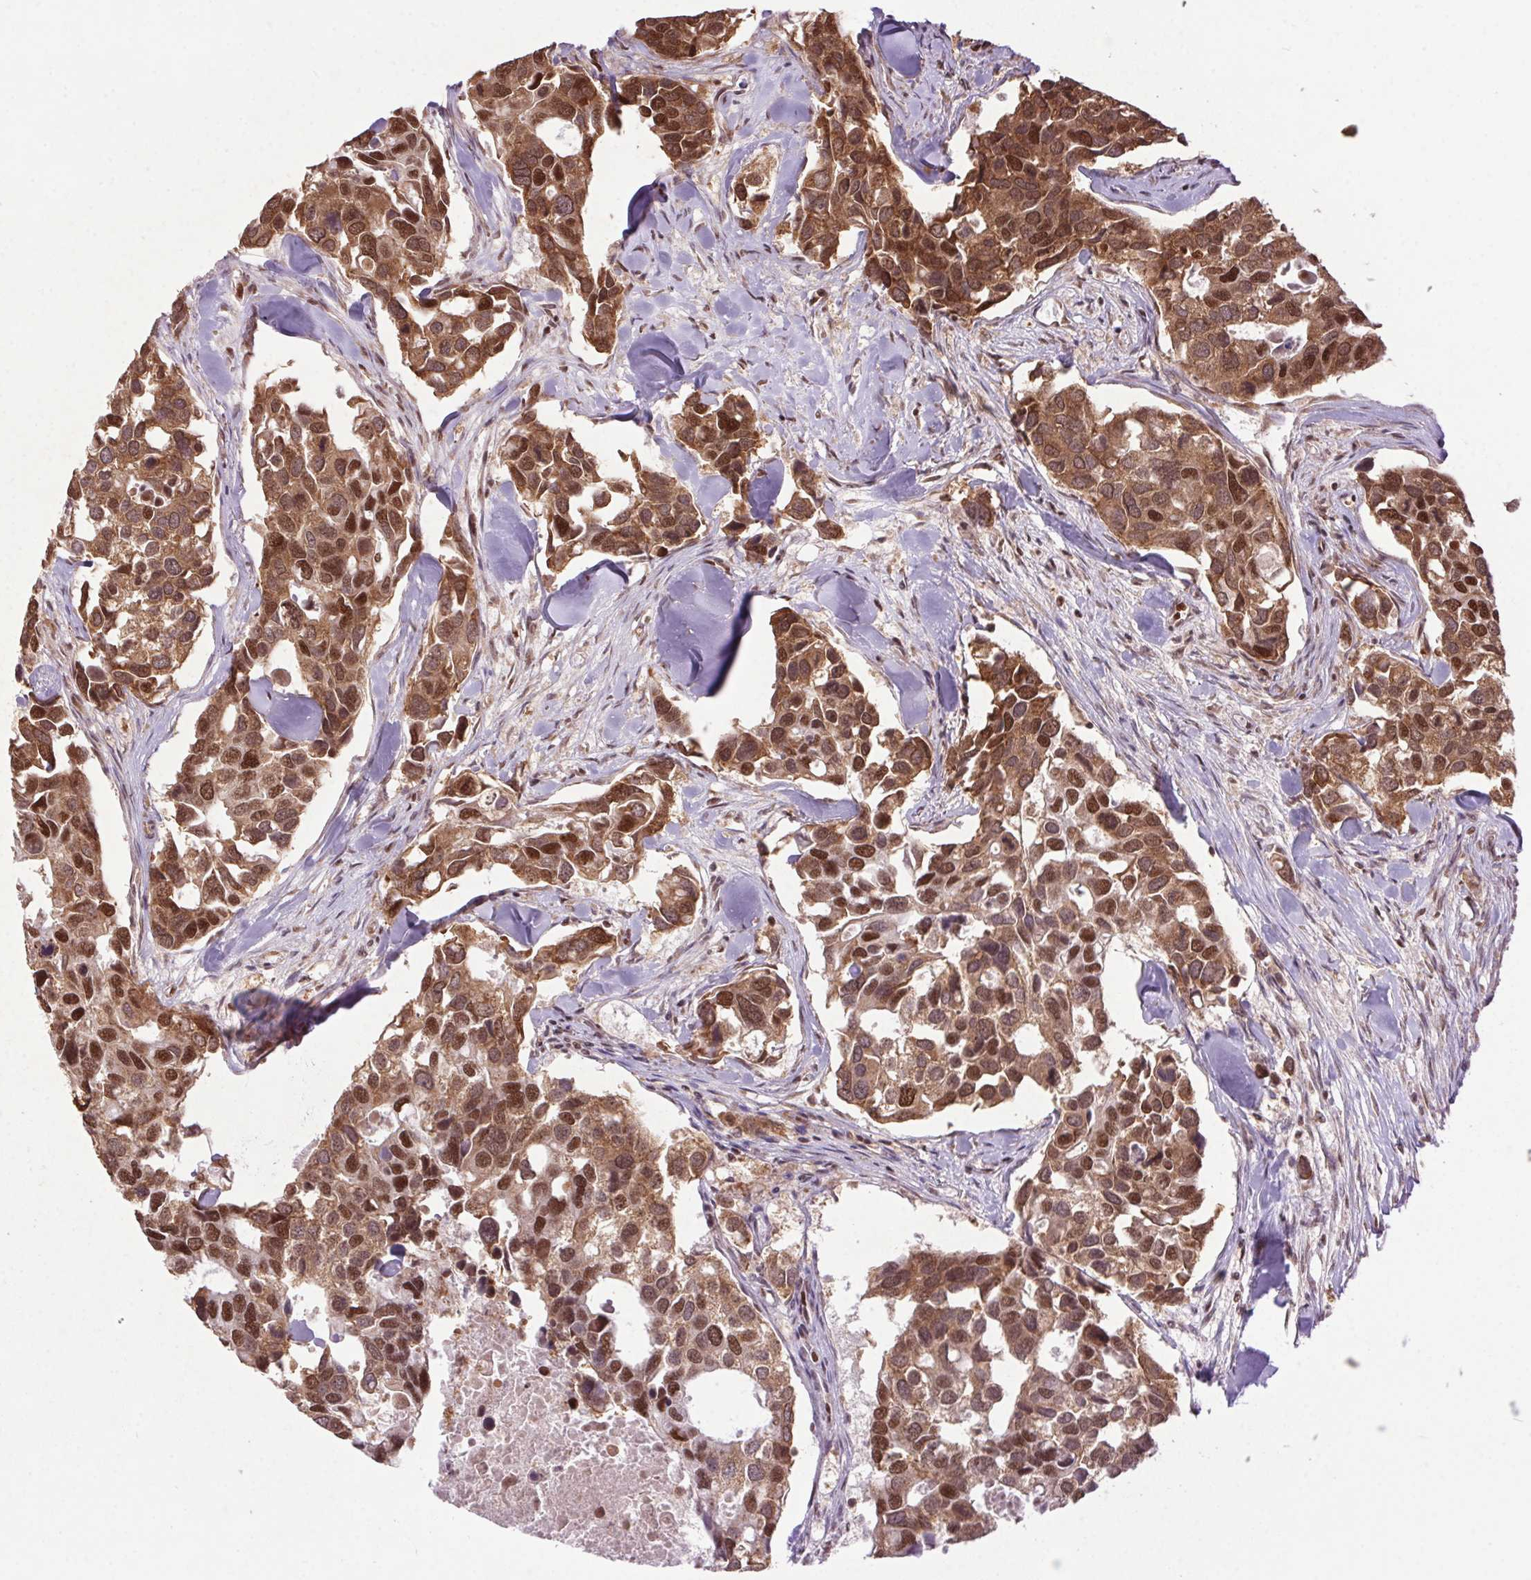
{"staining": {"intensity": "moderate", "quantity": ">75%", "location": "cytoplasmic/membranous,nuclear"}, "tissue": "breast cancer", "cell_type": "Tumor cells", "image_type": "cancer", "snomed": [{"axis": "morphology", "description": "Duct carcinoma"}, {"axis": "topography", "description": "Breast"}], "caption": "Protein staining of infiltrating ductal carcinoma (breast) tissue shows moderate cytoplasmic/membranous and nuclear expression in about >75% of tumor cells. Using DAB (brown) and hematoxylin (blue) stains, captured at high magnification using brightfield microscopy.", "gene": "ZNF207", "patient": {"sex": "female", "age": 83}}